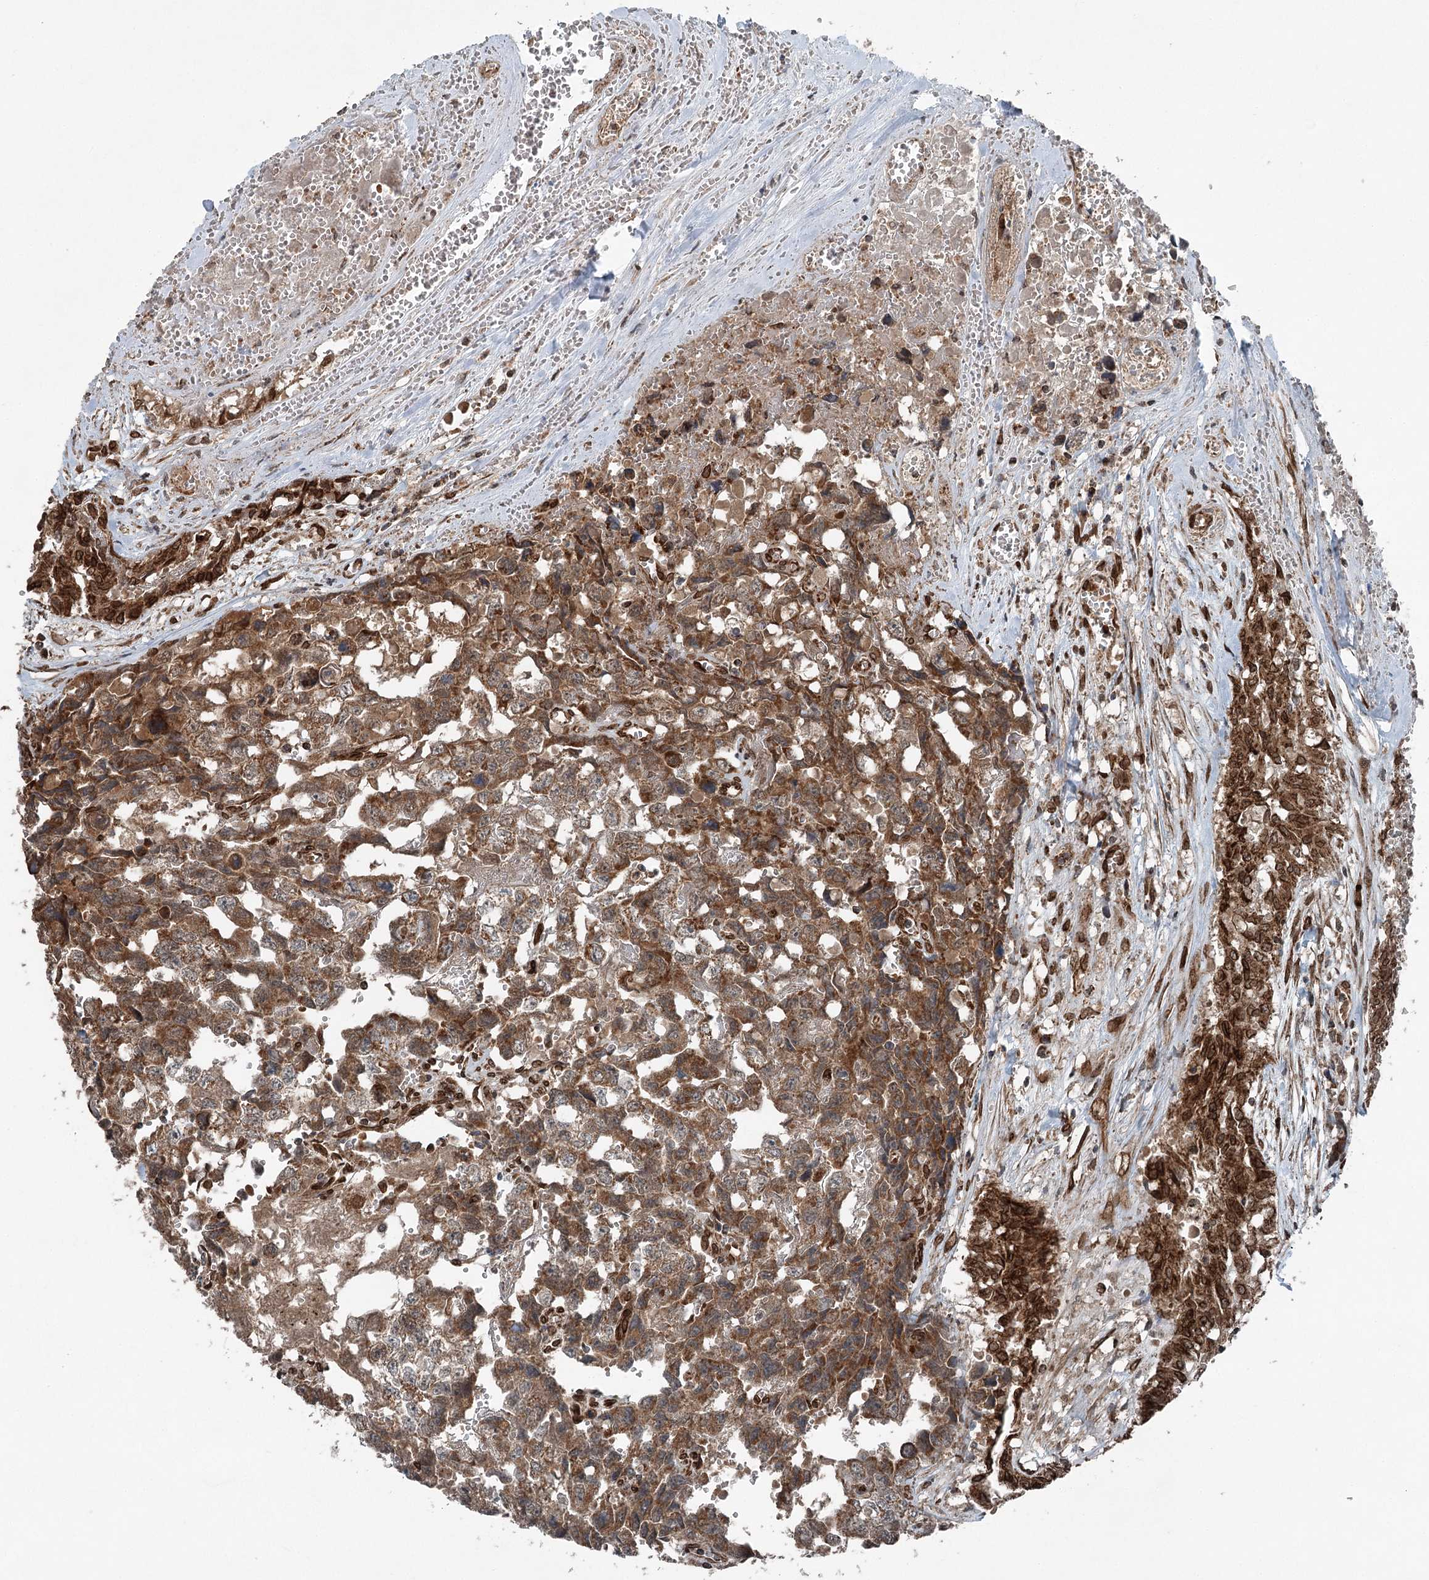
{"staining": {"intensity": "moderate", "quantity": ">75%", "location": "cytoplasmic/membranous"}, "tissue": "testis cancer", "cell_type": "Tumor cells", "image_type": "cancer", "snomed": [{"axis": "morphology", "description": "Carcinoma, Embryonal, NOS"}, {"axis": "topography", "description": "Testis"}], "caption": "Tumor cells exhibit medium levels of moderate cytoplasmic/membranous staining in about >75% of cells in embryonal carcinoma (testis).", "gene": "BCKDHA", "patient": {"sex": "male", "age": 31}}